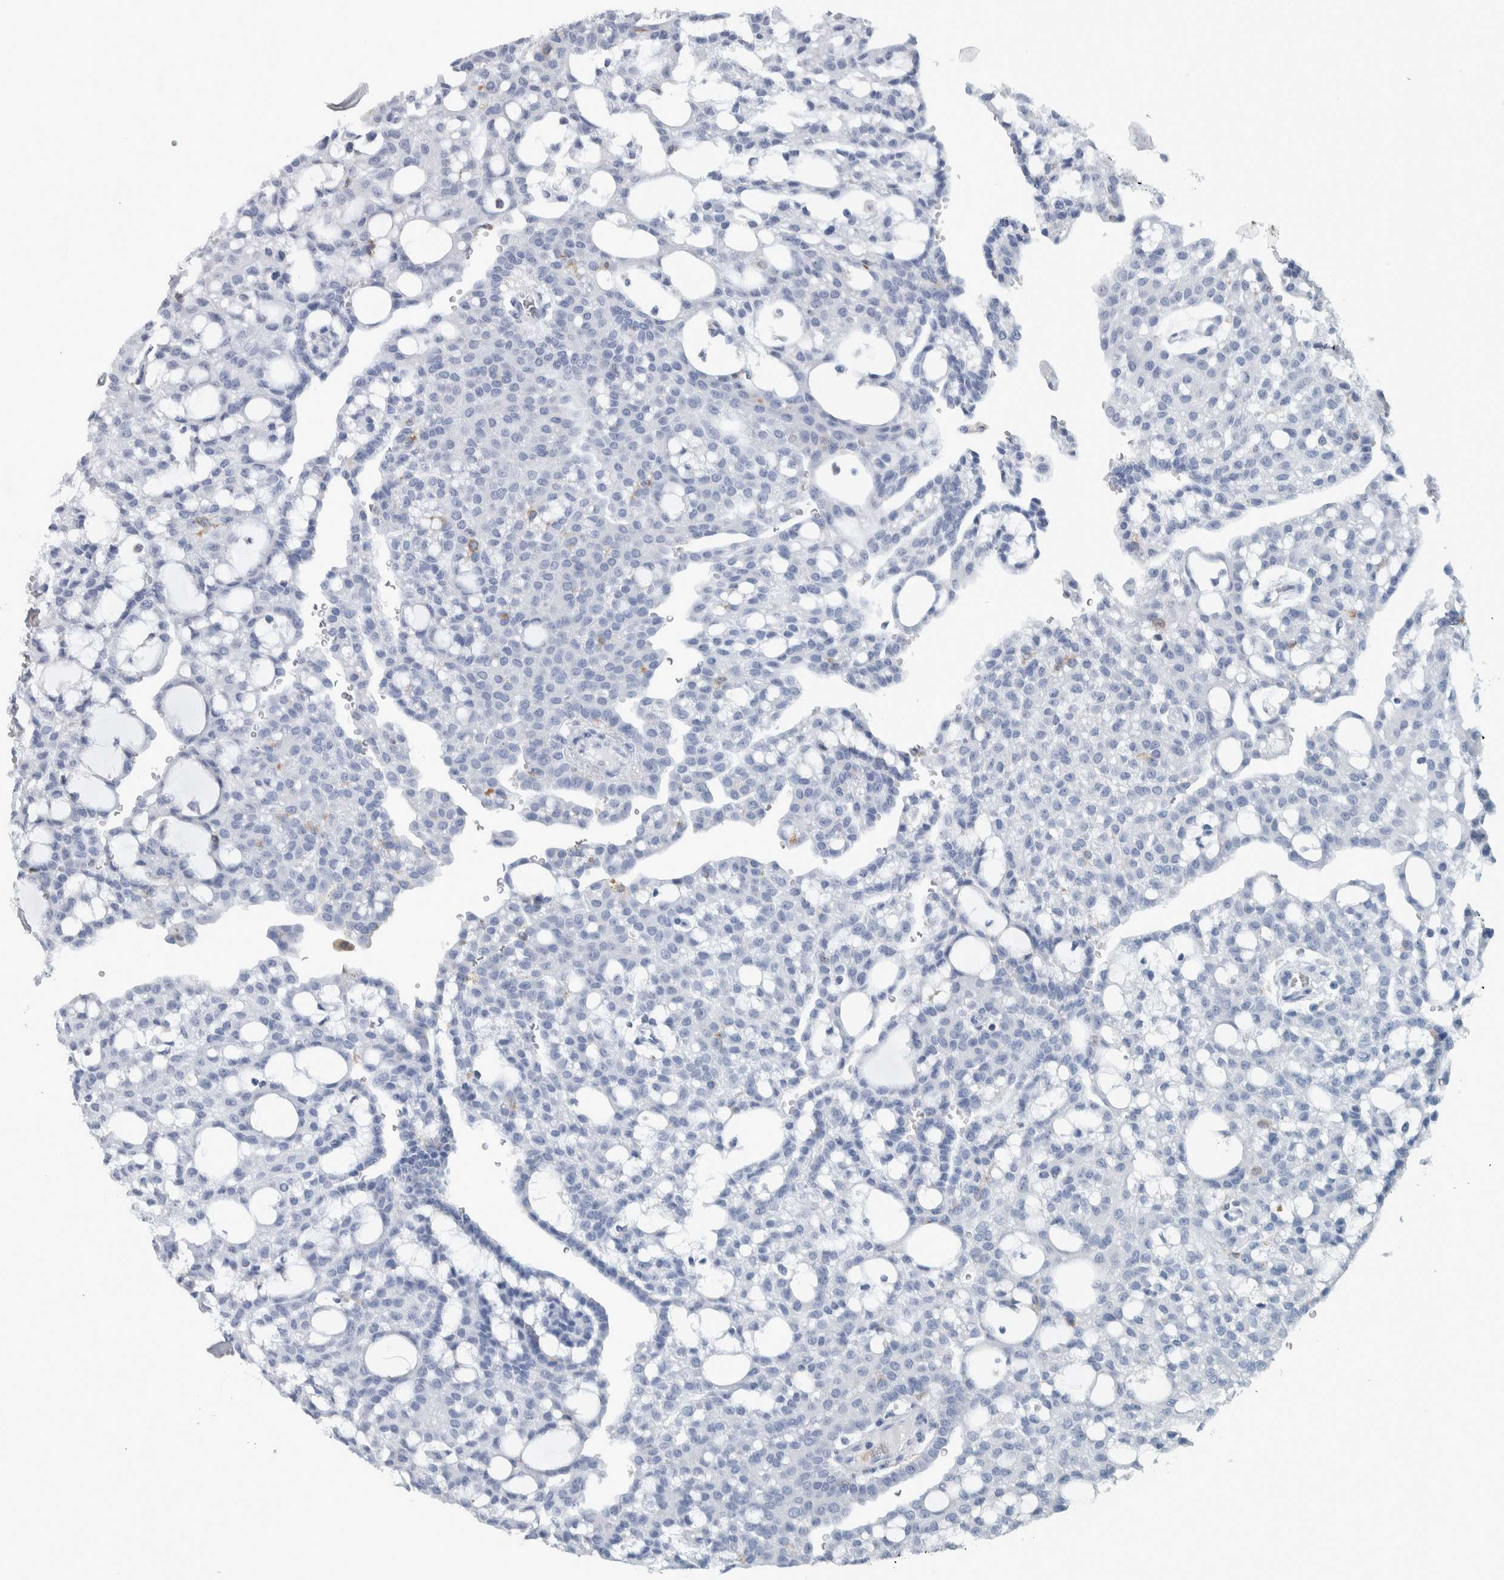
{"staining": {"intensity": "negative", "quantity": "none", "location": "none"}, "tissue": "renal cancer", "cell_type": "Tumor cells", "image_type": "cancer", "snomed": [{"axis": "morphology", "description": "Adenocarcinoma, NOS"}, {"axis": "topography", "description": "Kidney"}], "caption": "There is no significant staining in tumor cells of renal adenocarcinoma.", "gene": "SKAP2", "patient": {"sex": "male", "age": 63}}